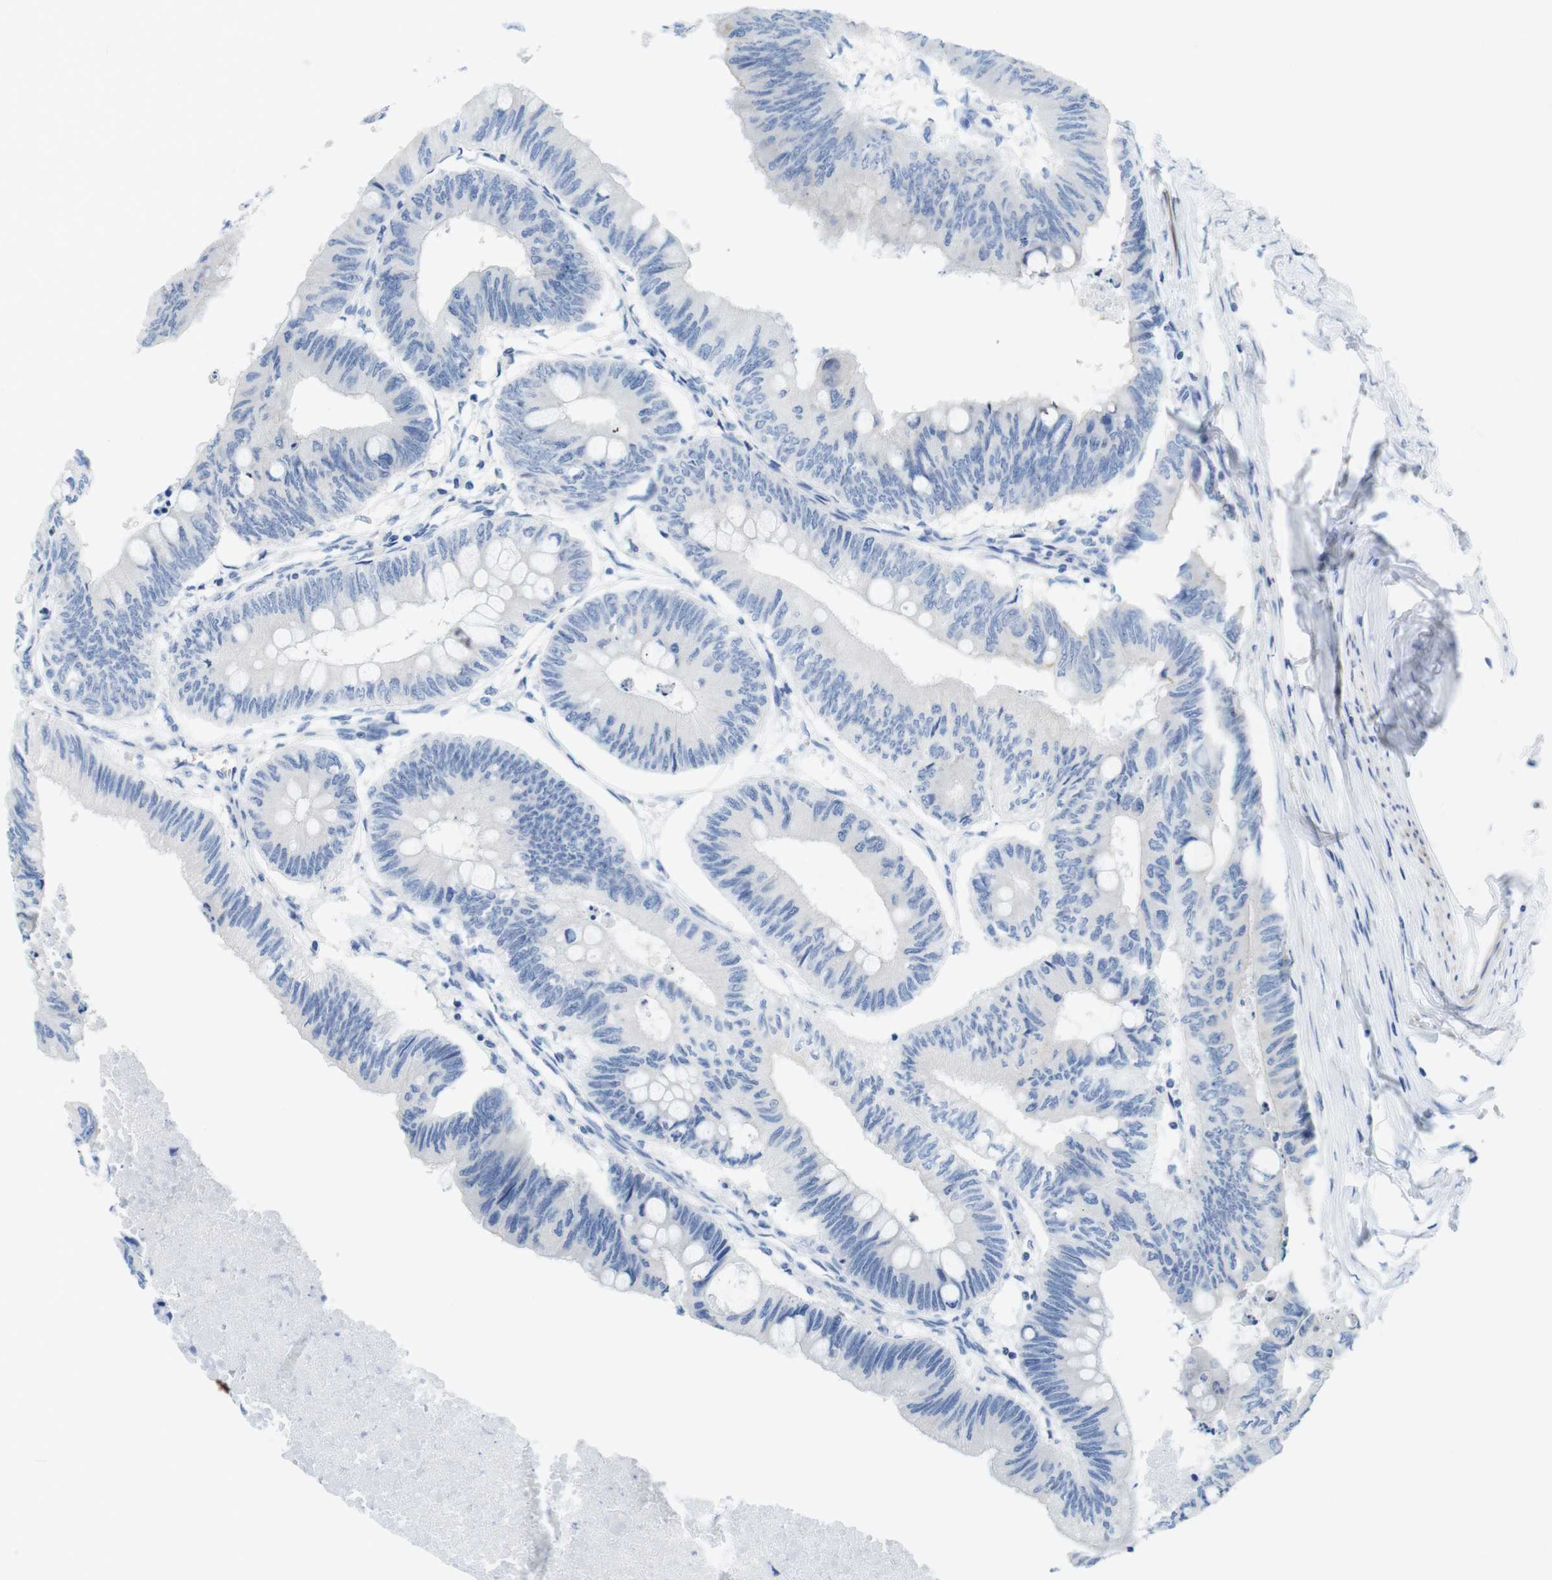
{"staining": {"intensity": "negative", "quantity": "none", "location": "none"}, "tissue": "colorectal cancer", "cell_type": "Tumor cells", "image_type": "cancer", "snomed": [{"axis": "morphology", "description": "Normal tissue, NOS"}, {"axis": "morphology", "description": "Adenocarcinoma, NOS"}, {"axis": "topography", "description": "Rectum"}, {"axis": "topography", "description": "Peripheral nerve tissue"}], "caption": "The IHC histopathology image has no significant positivity in tumor cells of colorectal cancer (adenocarcinoma) tissue.", "gene": "ASIC5", "patient": {"sex": "male", "age": 92}}